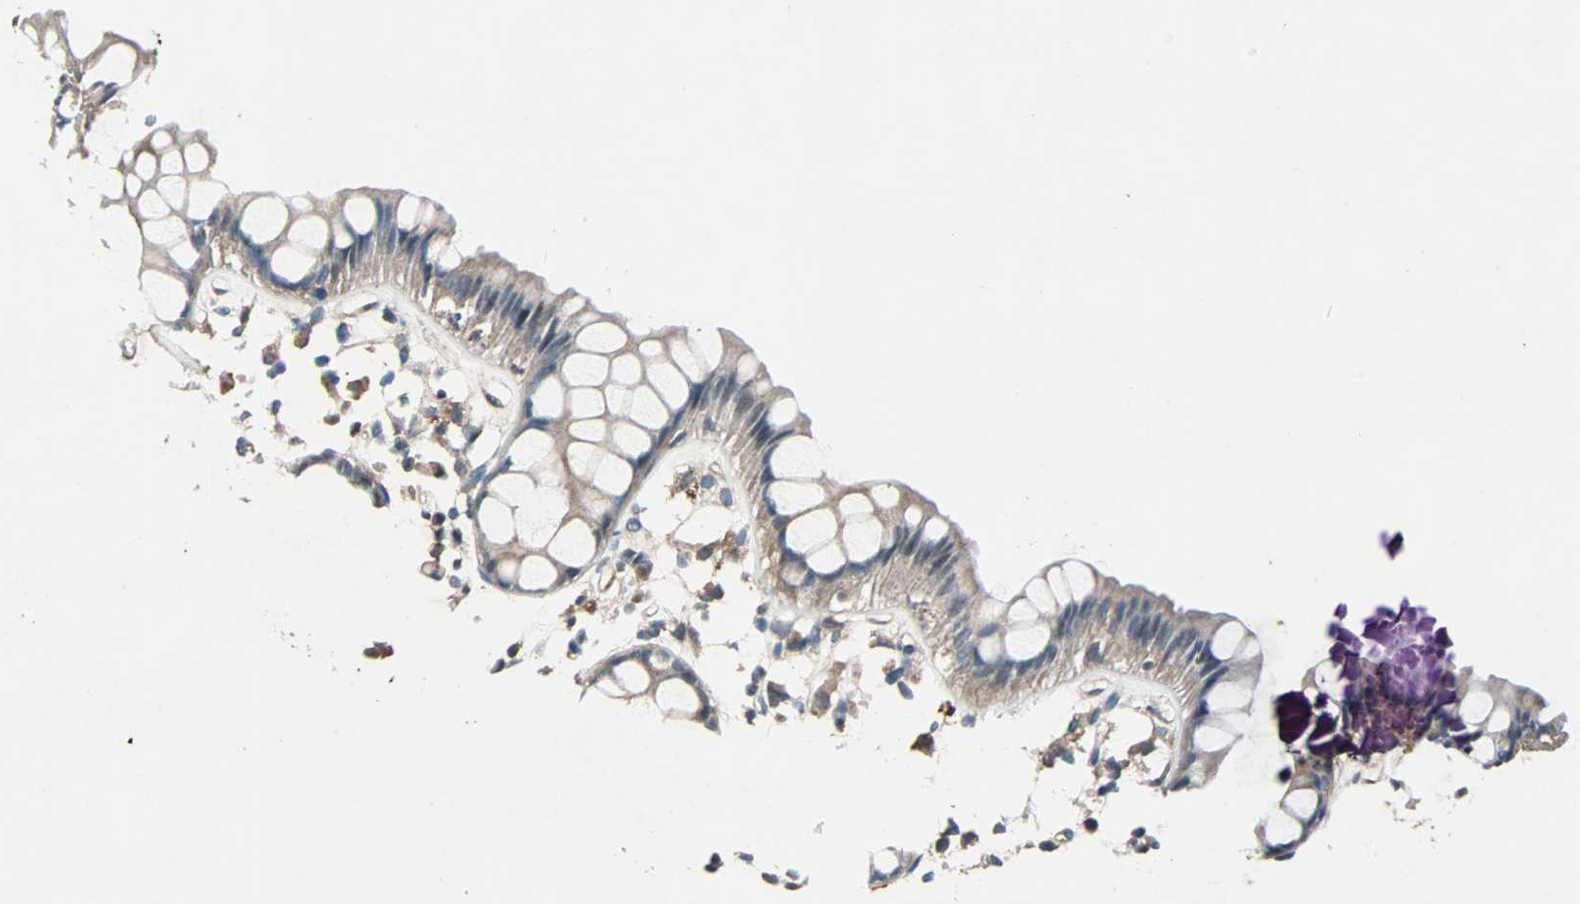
{"staining": {"intensity": "moderate", "quantity": ">75%", "location": "cytoplasmic/membranous"}, "tissue": "rectum", "cell_type": "Glandular cells", "image_type": "normal", "snomed": [{"axis": "morphology", "description": "Normal tissue, NOS"}, {"axis": "topography", "description": "Rectum"}], "caption": "Unremarkable rectum exhibits moderate cytoplasmic/membranous expression in approximately >75% of glandular cells (brown staining indicates protein expression, while blue staining denotes nuclei)..", "gene": "GCK", "patient": {"sex": "female", "age": 66}}